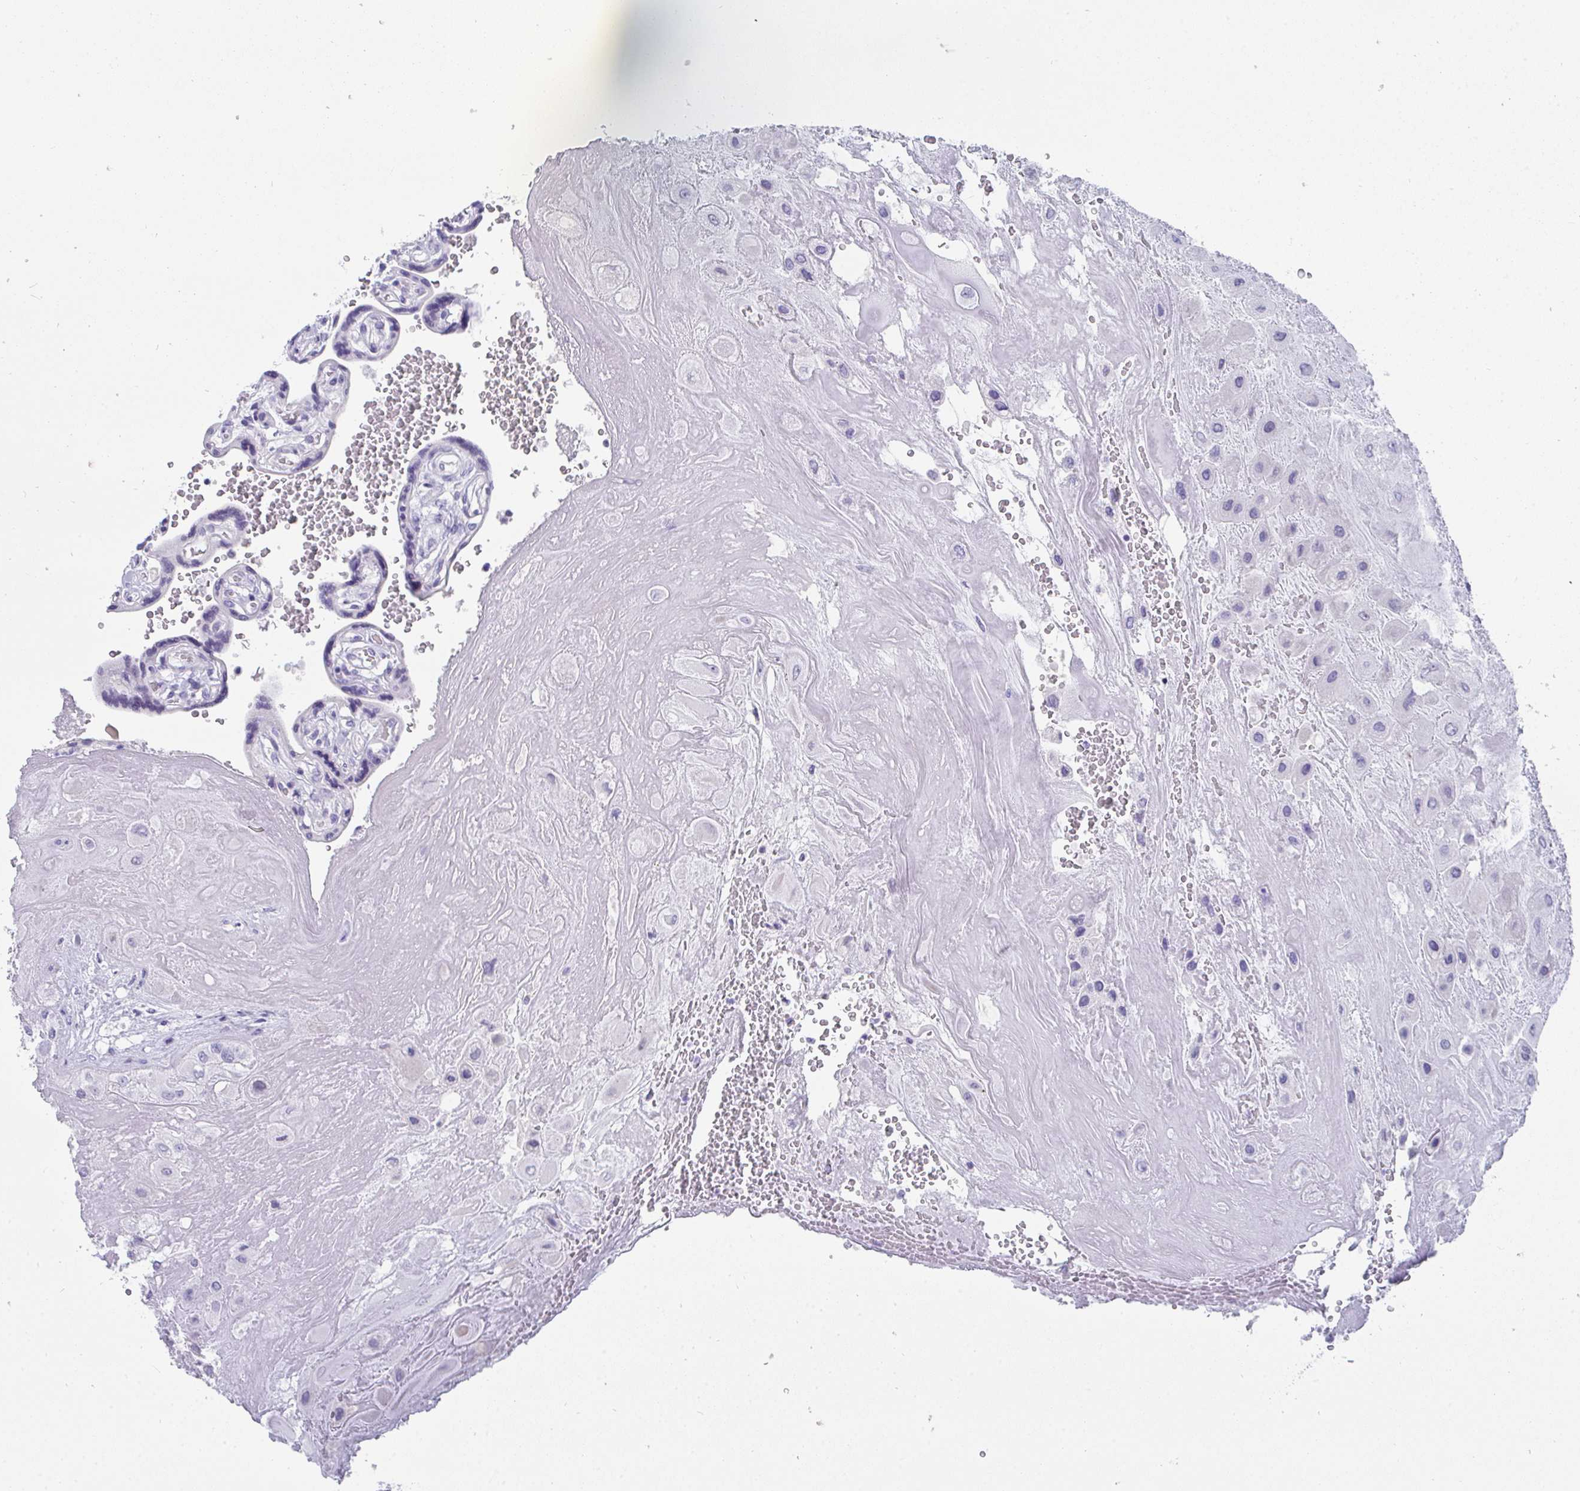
{"staining": {"intensity": "negative", "quantity": "none", "location": "none"}, "tissue": "placenta", "cell_type": "Decidual cells", "image_type": "normal", "snomed": [{"axis": "morphology", "description": "Normal tissue, NOS"}, {"axis": "topography", "description": "Placenta"}], "caption": "An IHC photomicrograph of normal placenta is shown. There is no staining in decidual cells of placenta. The staining was performed using DAB (3,3'-diaminobenzidine) to visualize the protein expression in brown, while the nuclei were stained in blue with hematoxylin (Magnification: 20x).", "gene": "TTC30A", "patient": {"sex": "female", "age": 32}}